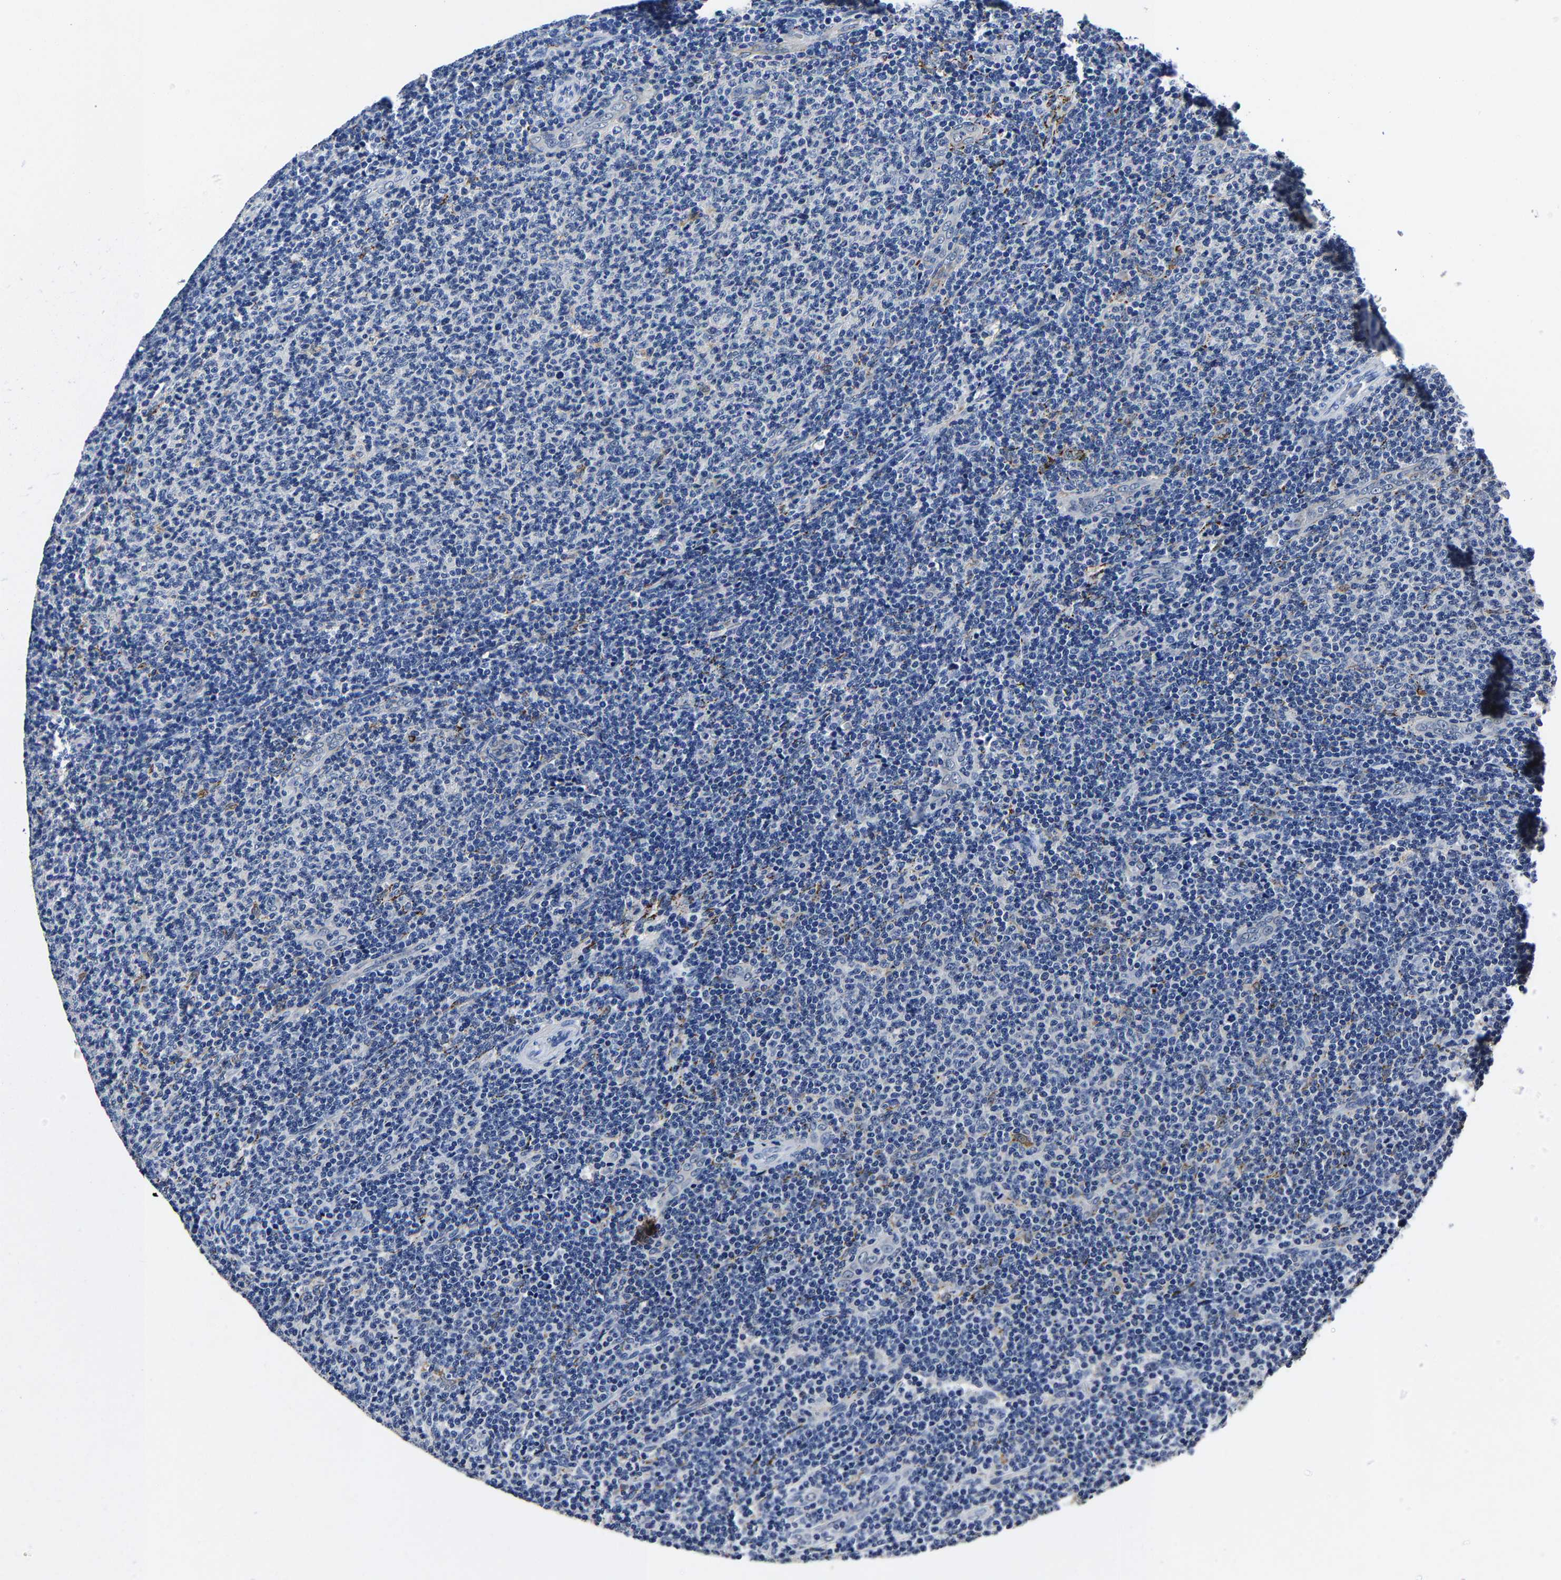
{"staining": {"intensity": "negative", "quantity": "none", "location": "none"}, "tissue": "lymphoma", "cell_type": "Tumor cells", "image_type": "cancer", "snomed": [{"axis": "morphology", "description": "Malignant lymphoma, non-Hodgkin's type, Low grade"}, {"axis": "topography", "description": "Lymph node"}], "caption": "Photomicrograph shows no significant protein staining in tumor cells of malignant lymphoma, non-Hodgkin's type (low-grade). (DAB (3,3'-diaminobenzidine) IHC, high magnification).", "gene": "PSPH", "patient": {"sex": "male", "age": 66}}